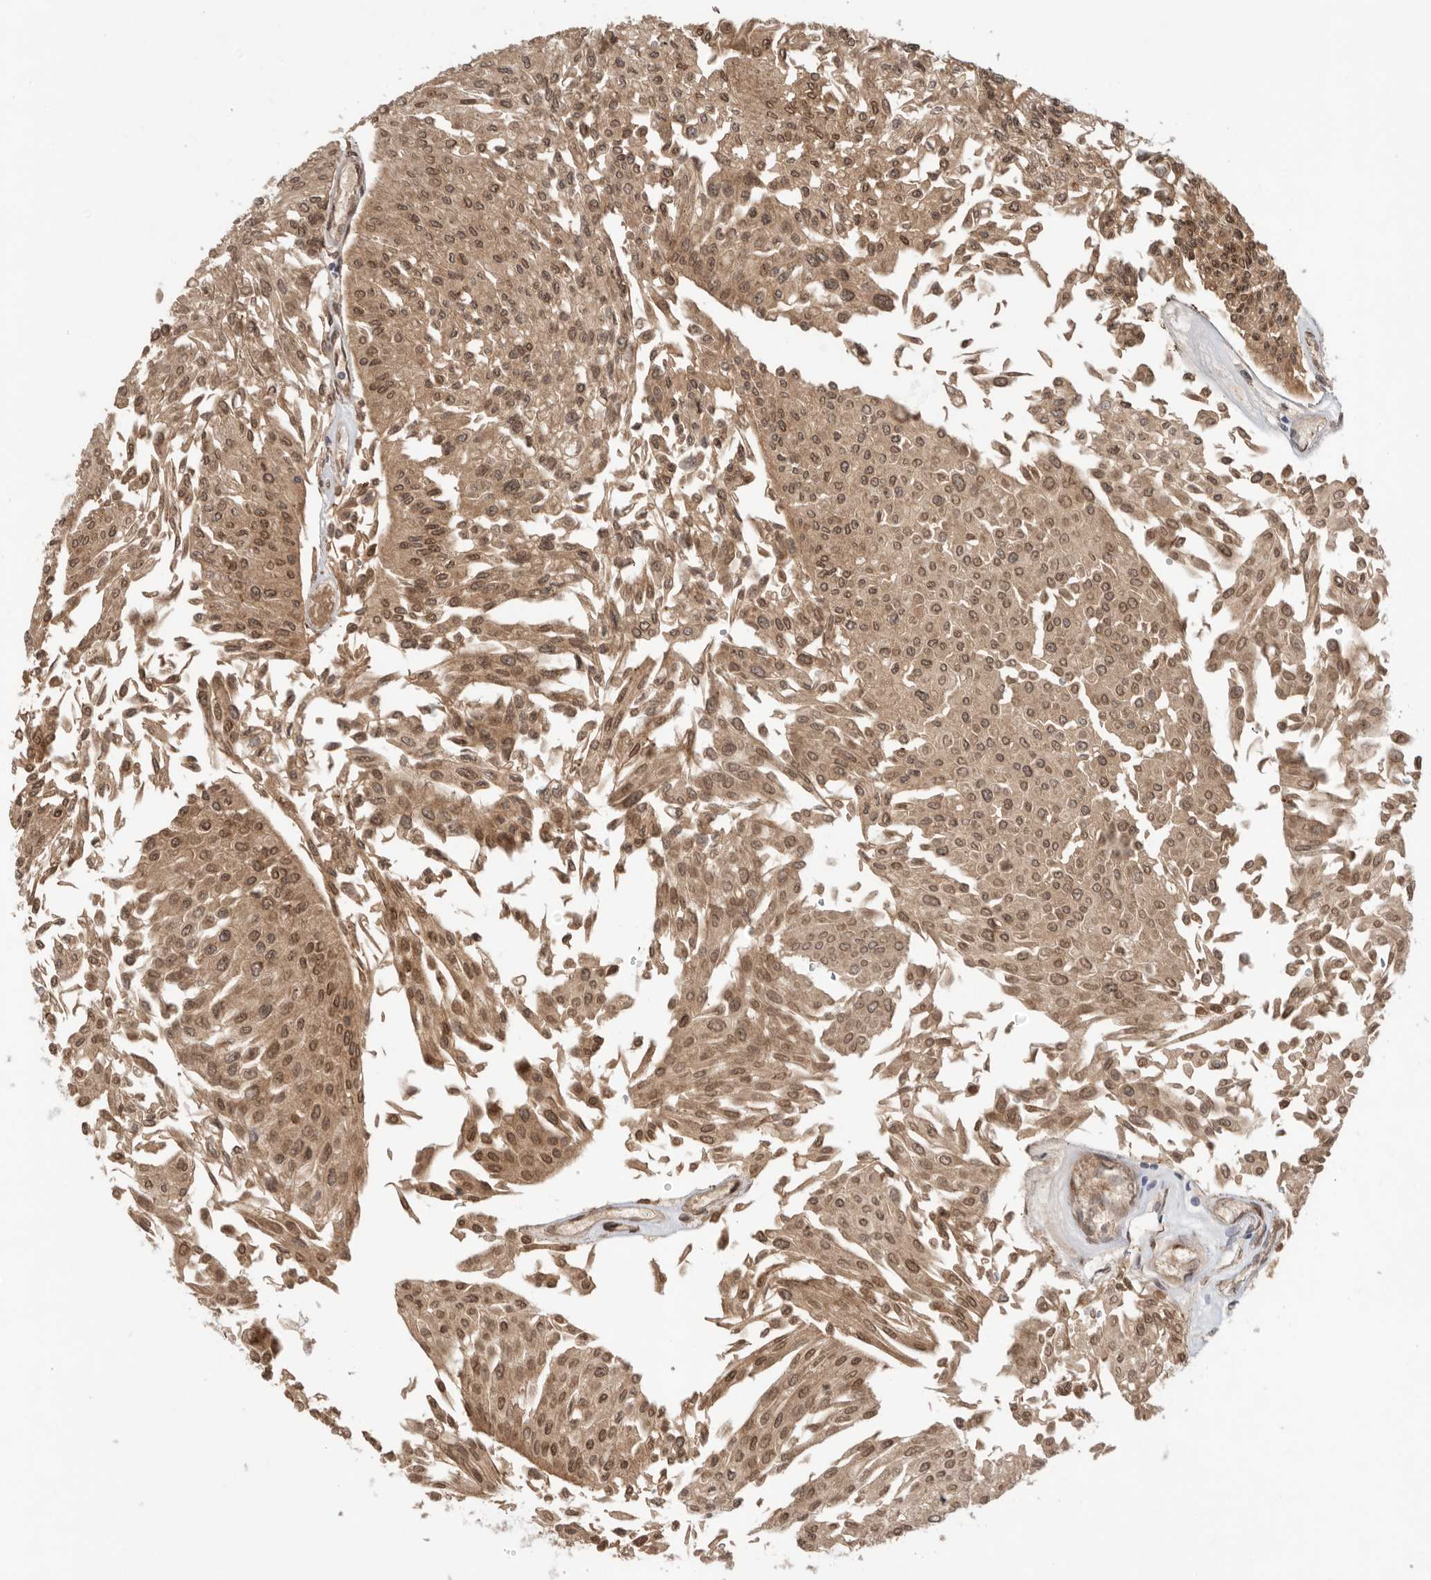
{"staining": {"intensity": "moderate", "quantity": ">75%", "location": "cytoplasmic/membranous,nuclear"}, "tissue": "urothelial cancer", "cell_type": "Tumor cells", "image_type": "cancer", "snomed": [{"axis": "morphology", "description": "Urothelial carcinoma, Low grade"}, {"axis": "topography", "description": "Urinary bladder"}], "caption": "DAB (3,3'-diaminobenzidine) immunohistochemical staining of human urothelial carcinoma (low-grade) displays moderate cytoplasmic/membranous and nuclear protein expression in approximately >75% of tumor cells.", "gene": "LEMD3", "patient": {"sex": "male", "age": 67}}